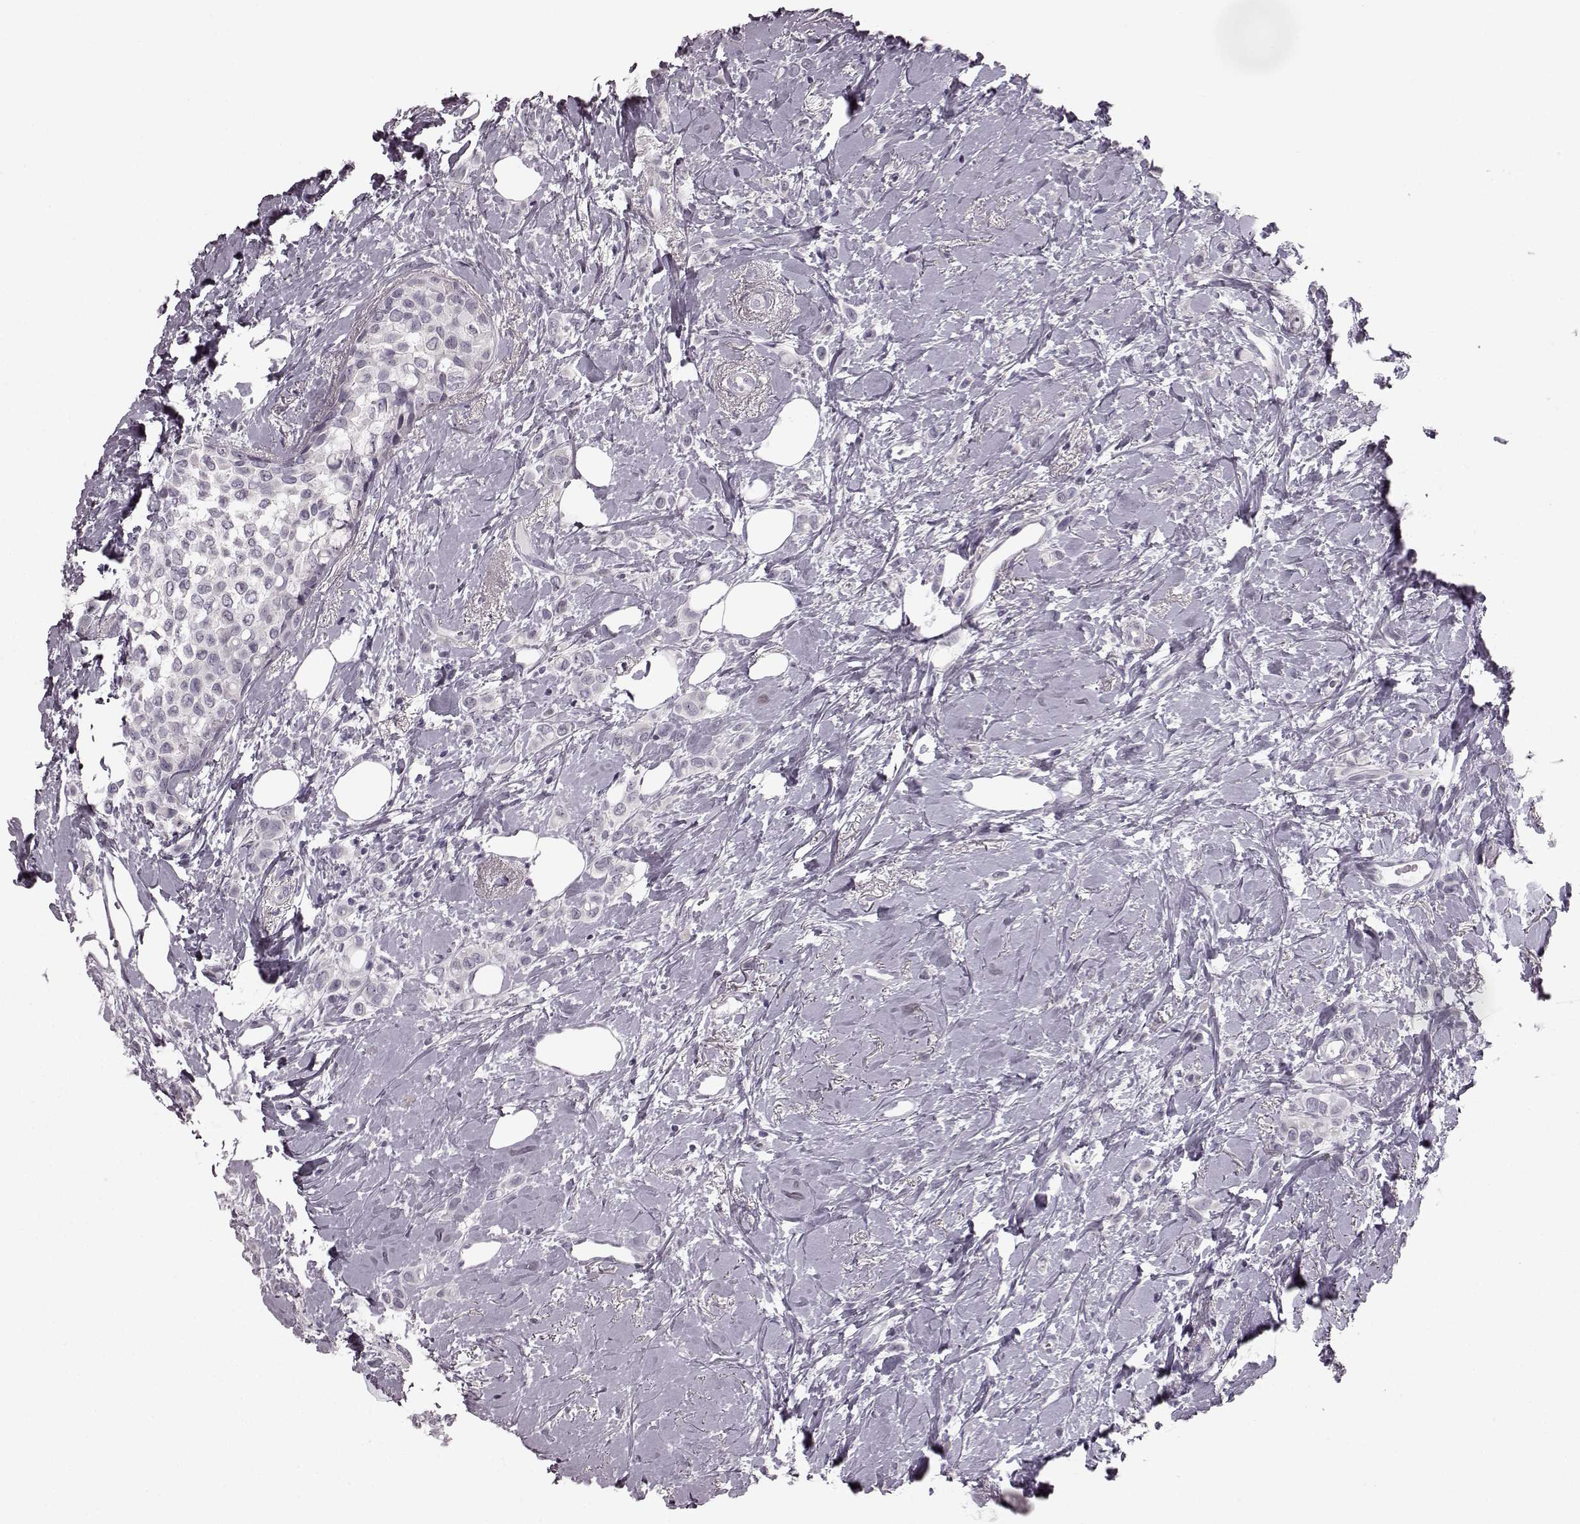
{"staining": {"intensity": "negative", "quantity": "none", "location": "none"}, "tissue": "breast cancer", "cell_type": "Tumor cells", "image_type": "cancer", "snomed": [{"axis": "morphology", "description": "Lobular carcinoma"}, {"axis": "topography", "description": "Breast"}], "caption": "Immunohistochemical staining of human breast lobular carcinoma shows no significant positivity in tumor cells.", "gene": "SEMG2", "patient": {"sex": "female", "age": 66}}